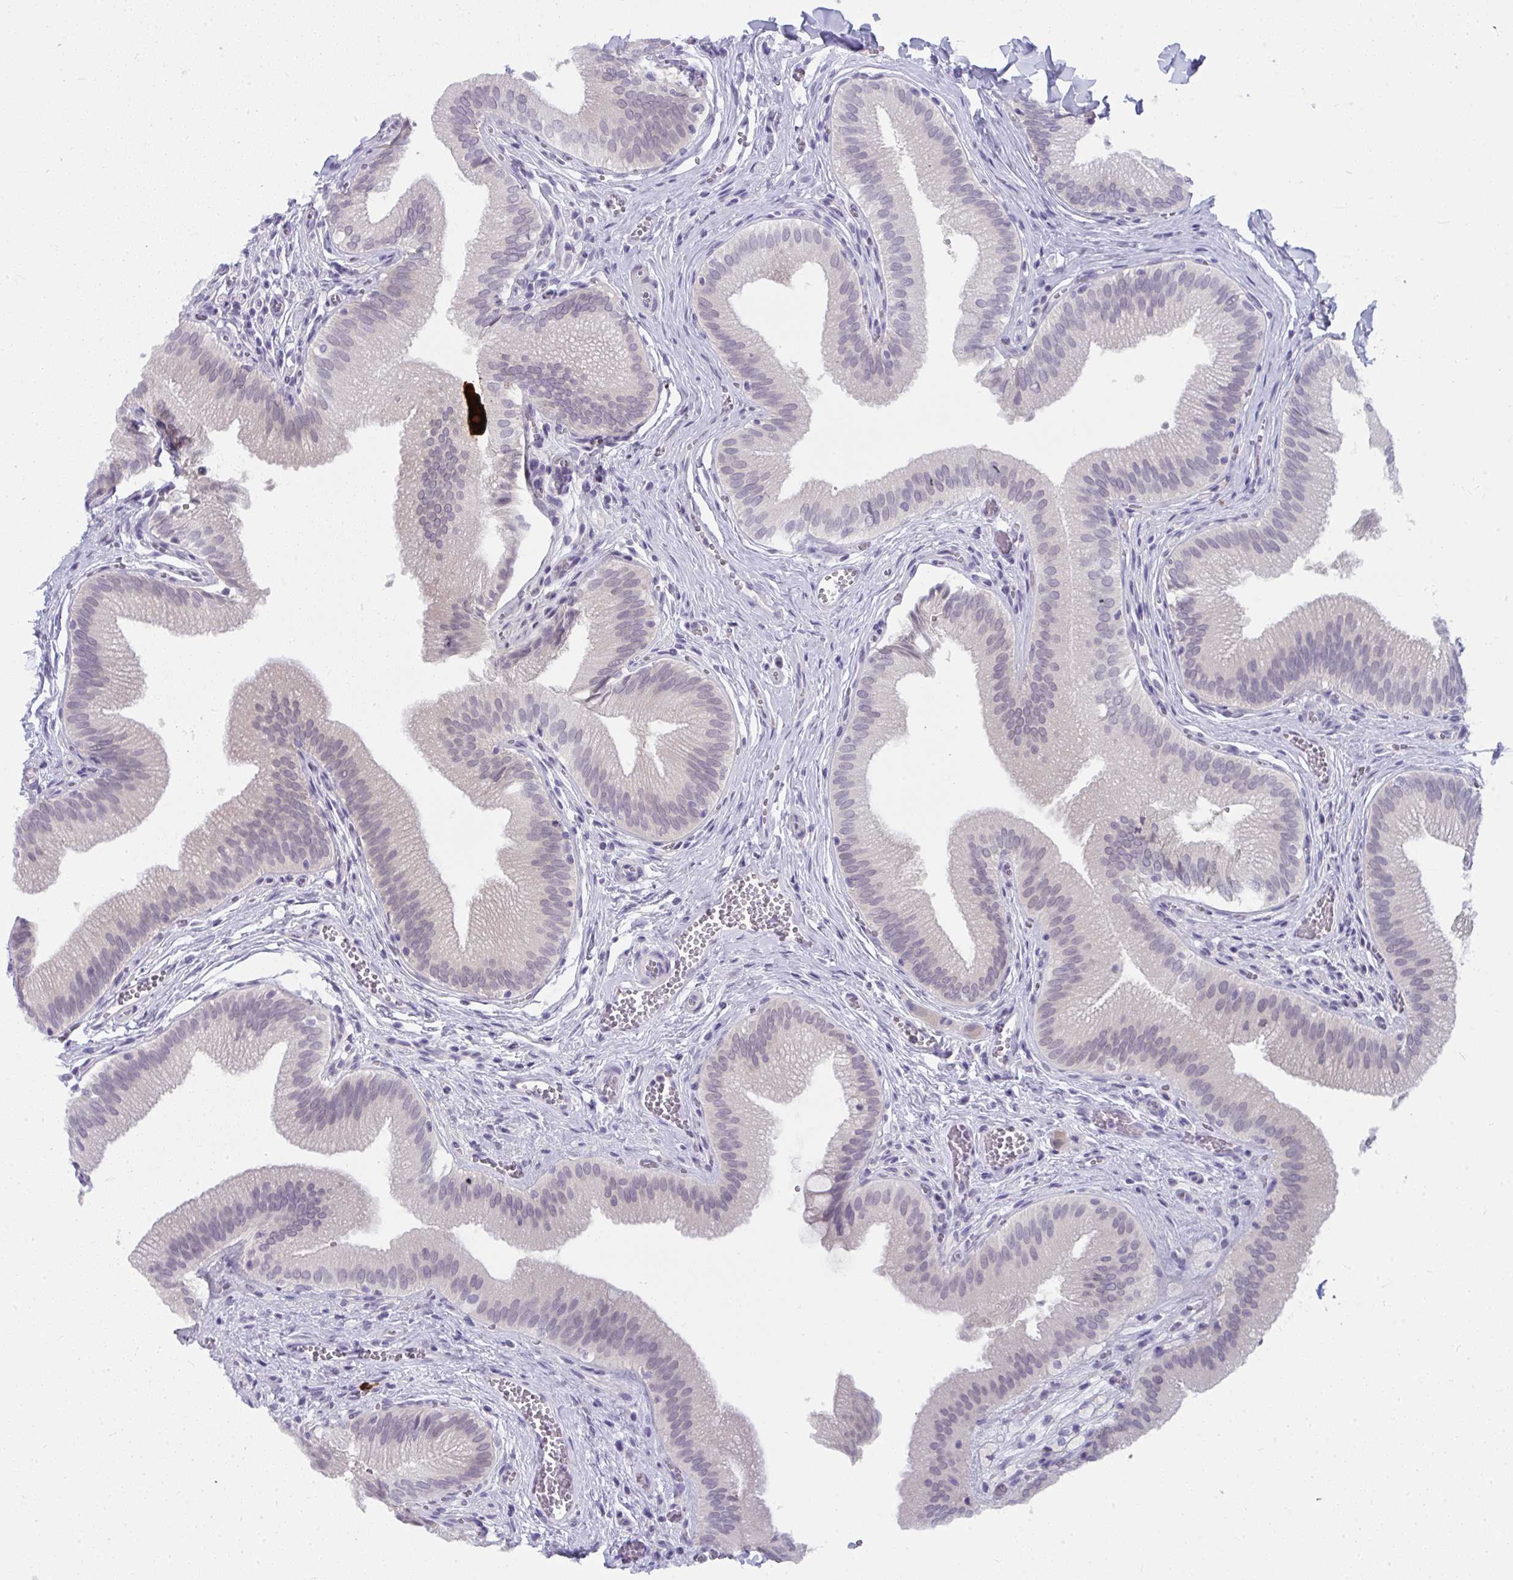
{"staining": {"intensity": "negative", "quantity": "none", "location": "none"}, "tissue": "gallbladder", "cell_type": "Glandular cells", "image_type": "normal", "snomed": [{"axis": "morphology", "description": "Normal tissue, NOS"}, {"axis": "topography", "description": "Gallbladder"}], "caption": "Human gallbladder stained for a protein using IHC exhibits no positivity in glandular cells.", "gene": "UGT3A2", "patient": {"sex": "male", "age": 17}}